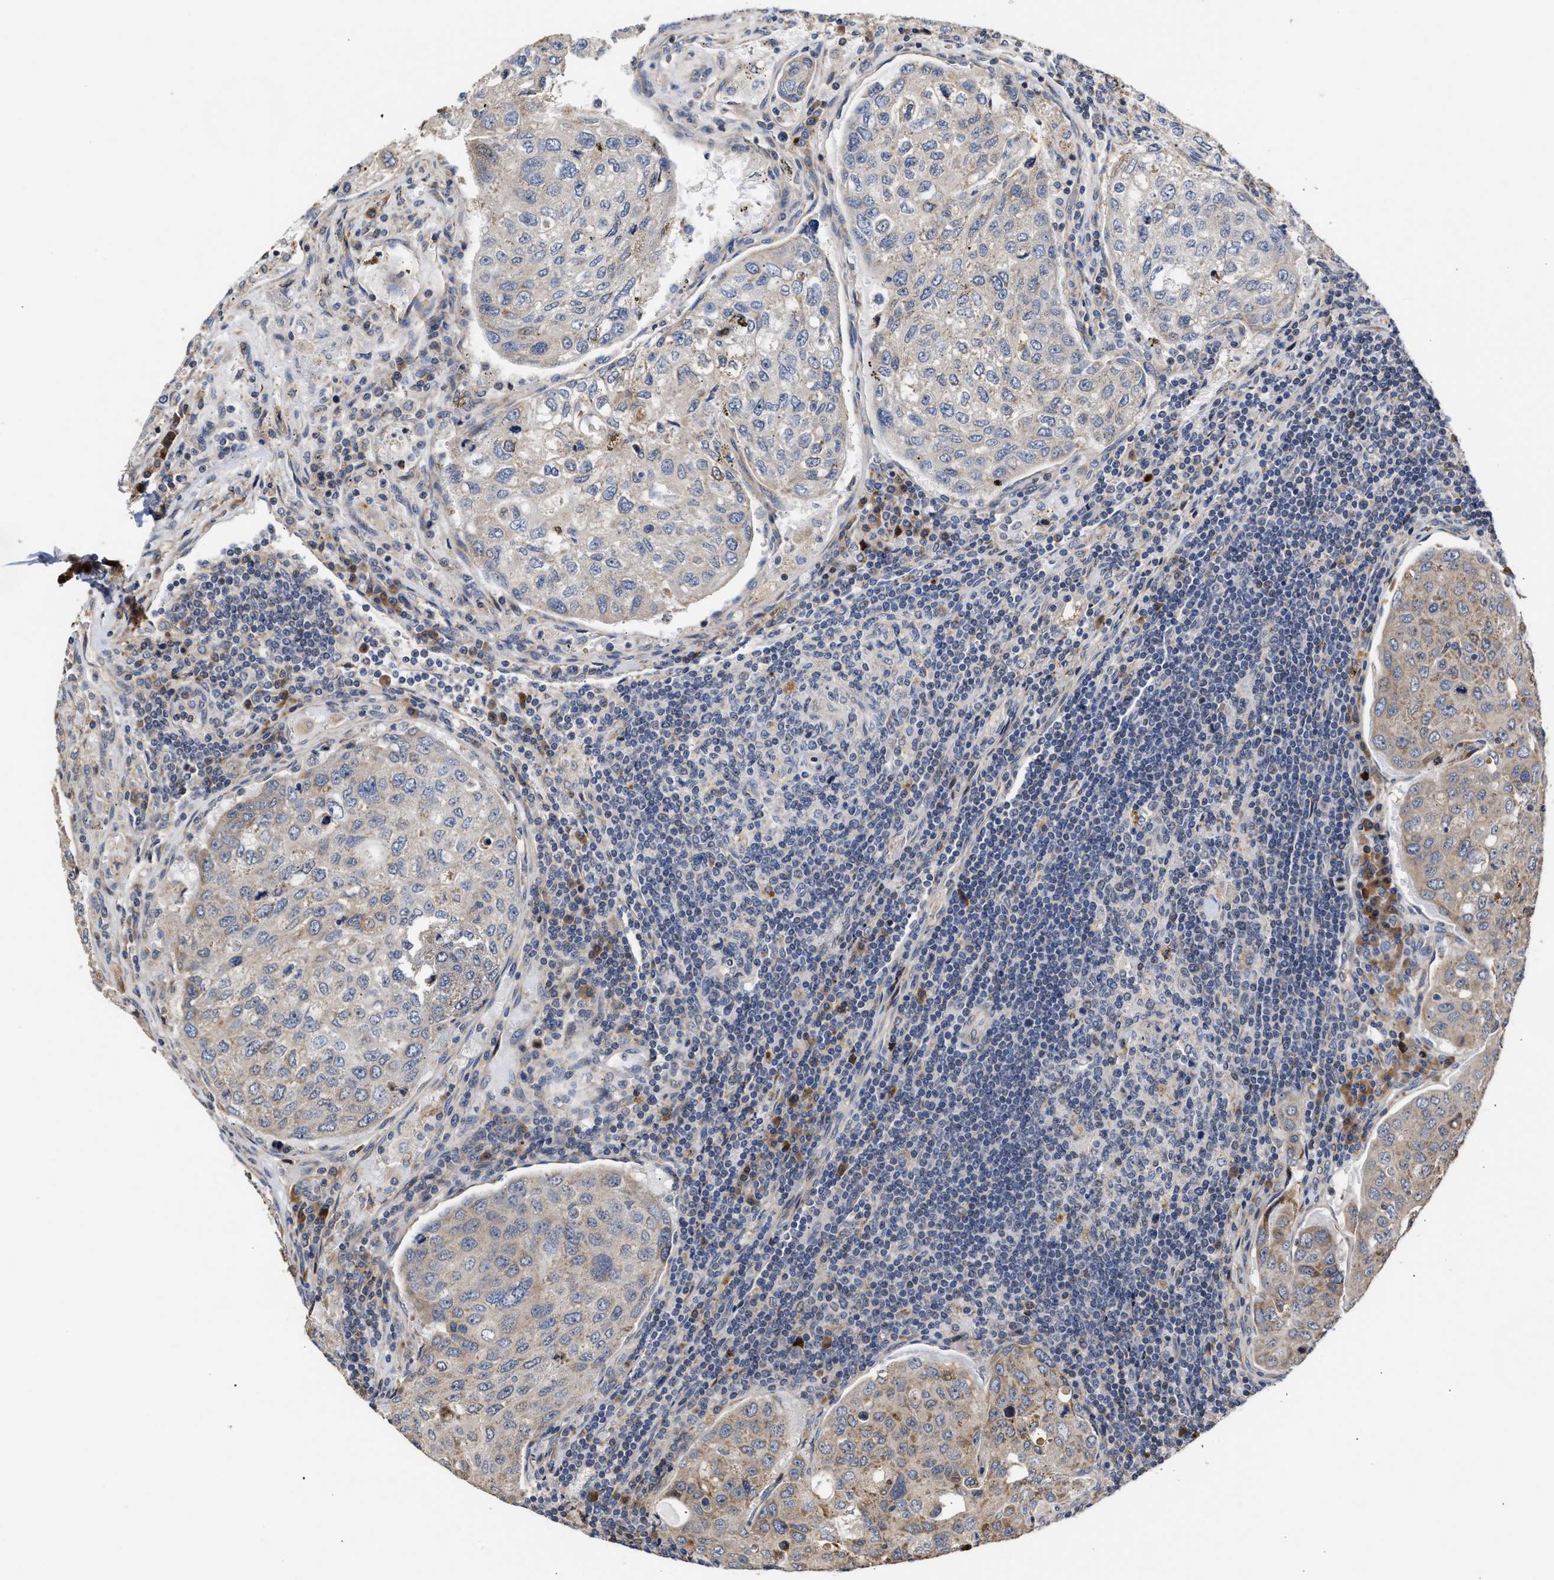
{"staining": {"intensity": "weak", "quantity": "<25%", "location": "cytoplasmic/membranous"}, "tissue": "urothelial cancer", "cell_type": "Tumor cells", "image_type": "cancer", "snomed": [{"axis": "morphology", "description": "Urothelial carcinoma, High grade"}, {"axis": "topography", "description": "Lymph node"}, {"axis": "topography", "description": "Urinary bladder"}], "caption": "High power microscopy micrograph of an IHC image of high-grade urothelial carcinoma, revealing no significant positivity in tumor cells.", "gene": "GOSR1", "patient": {"sex": "male", "age": 51}}